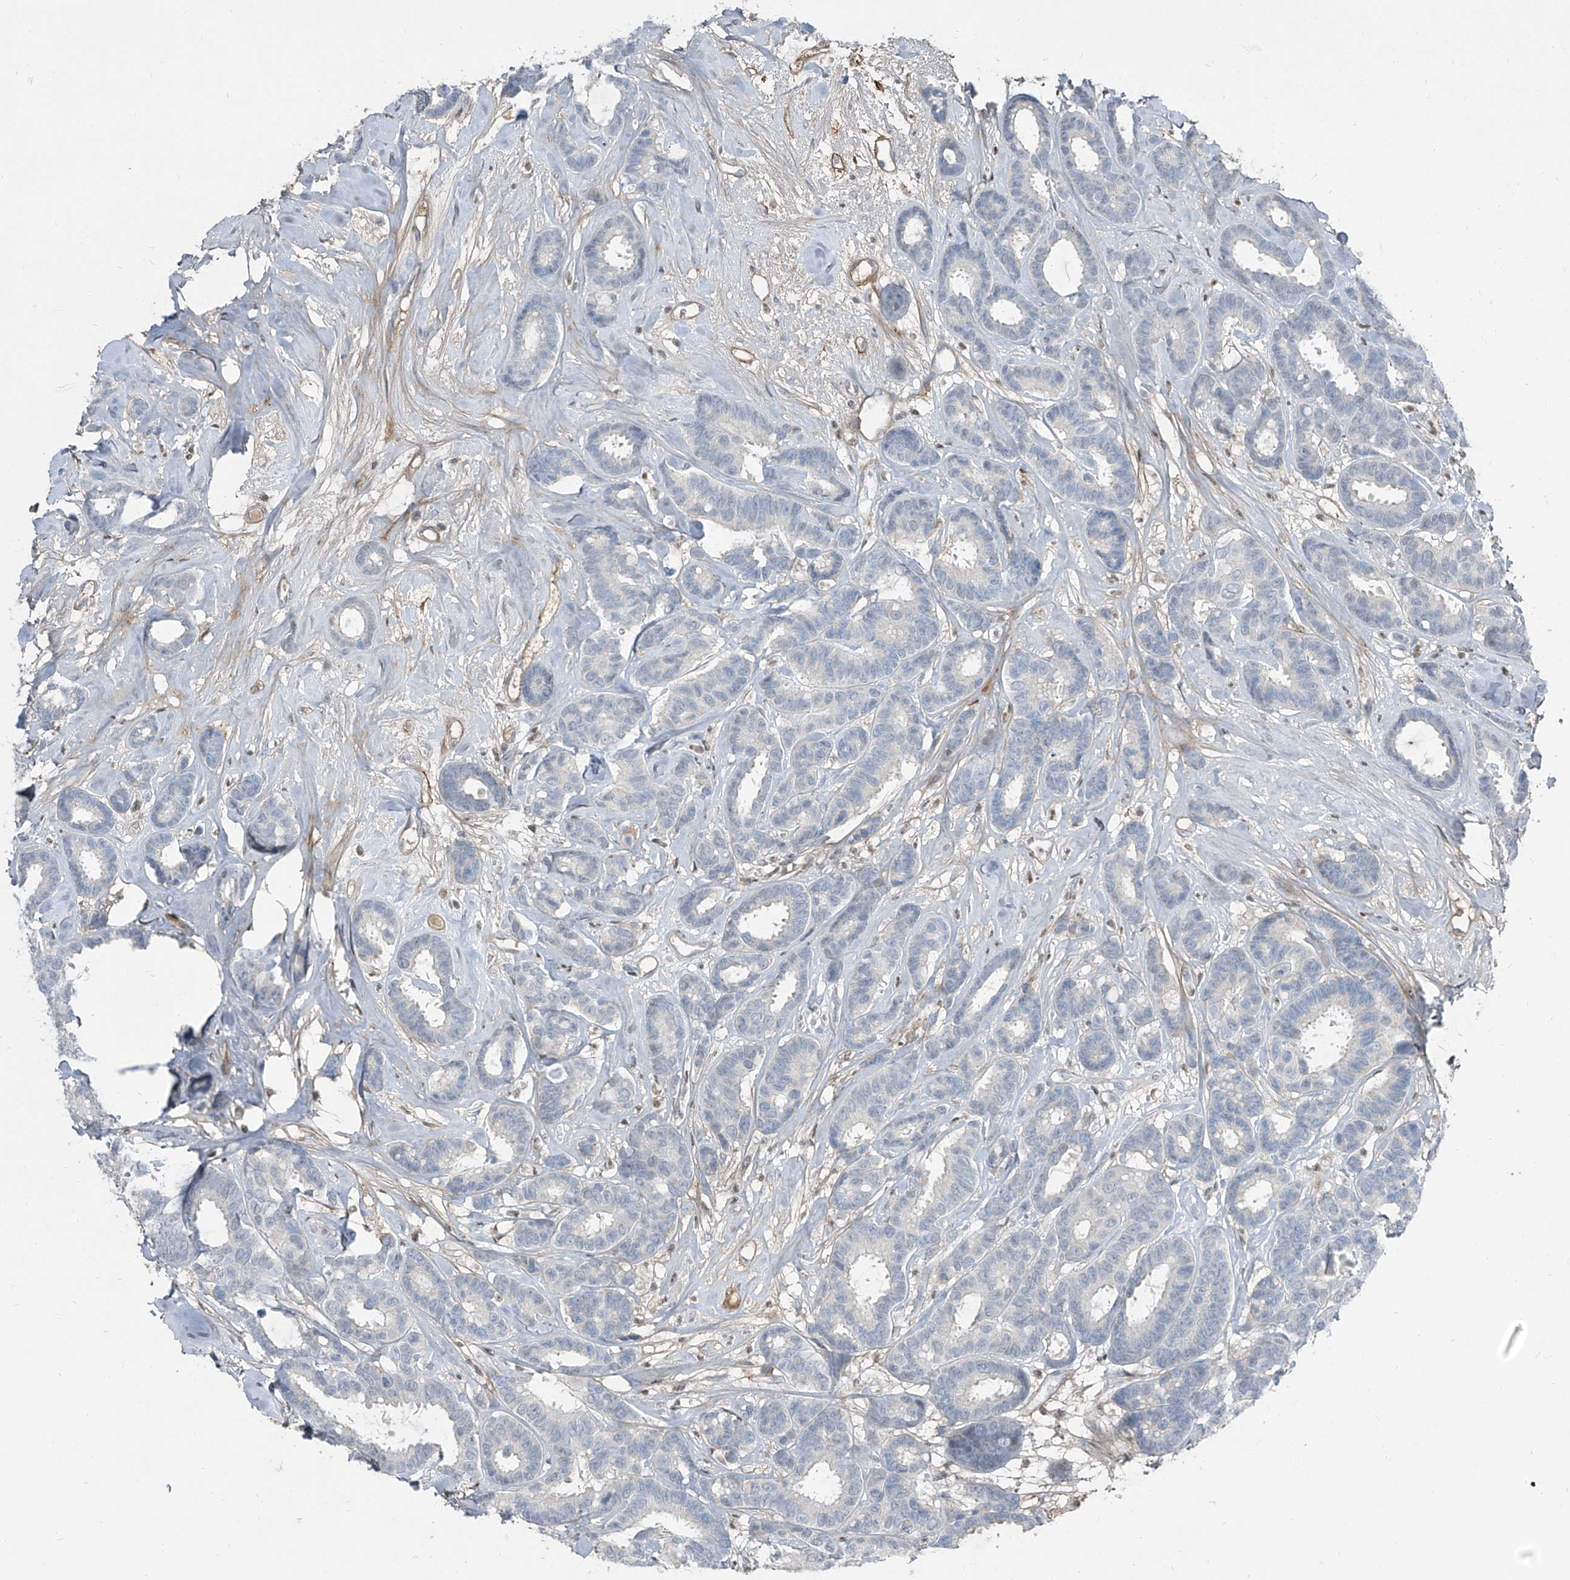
{"staining": {"intensity": "negative", "quantity": "none", "location": "none"}, "tissue": "breast cancer", "cell_type": "Tumor cells", "image_type": "cancer", "snomed": [{"axis": "morphology", "description": "Duct carcinoma"}, {"axis": "topography", "description": "Breast"}], "caption": "DAB (3,3'-diaminobenzidine) immunohistochemical staining of breast cancer reveals no significant expression in tumor cells.", "gene": "HOXA3", "patient": {"sex": "female", "age": 87}}